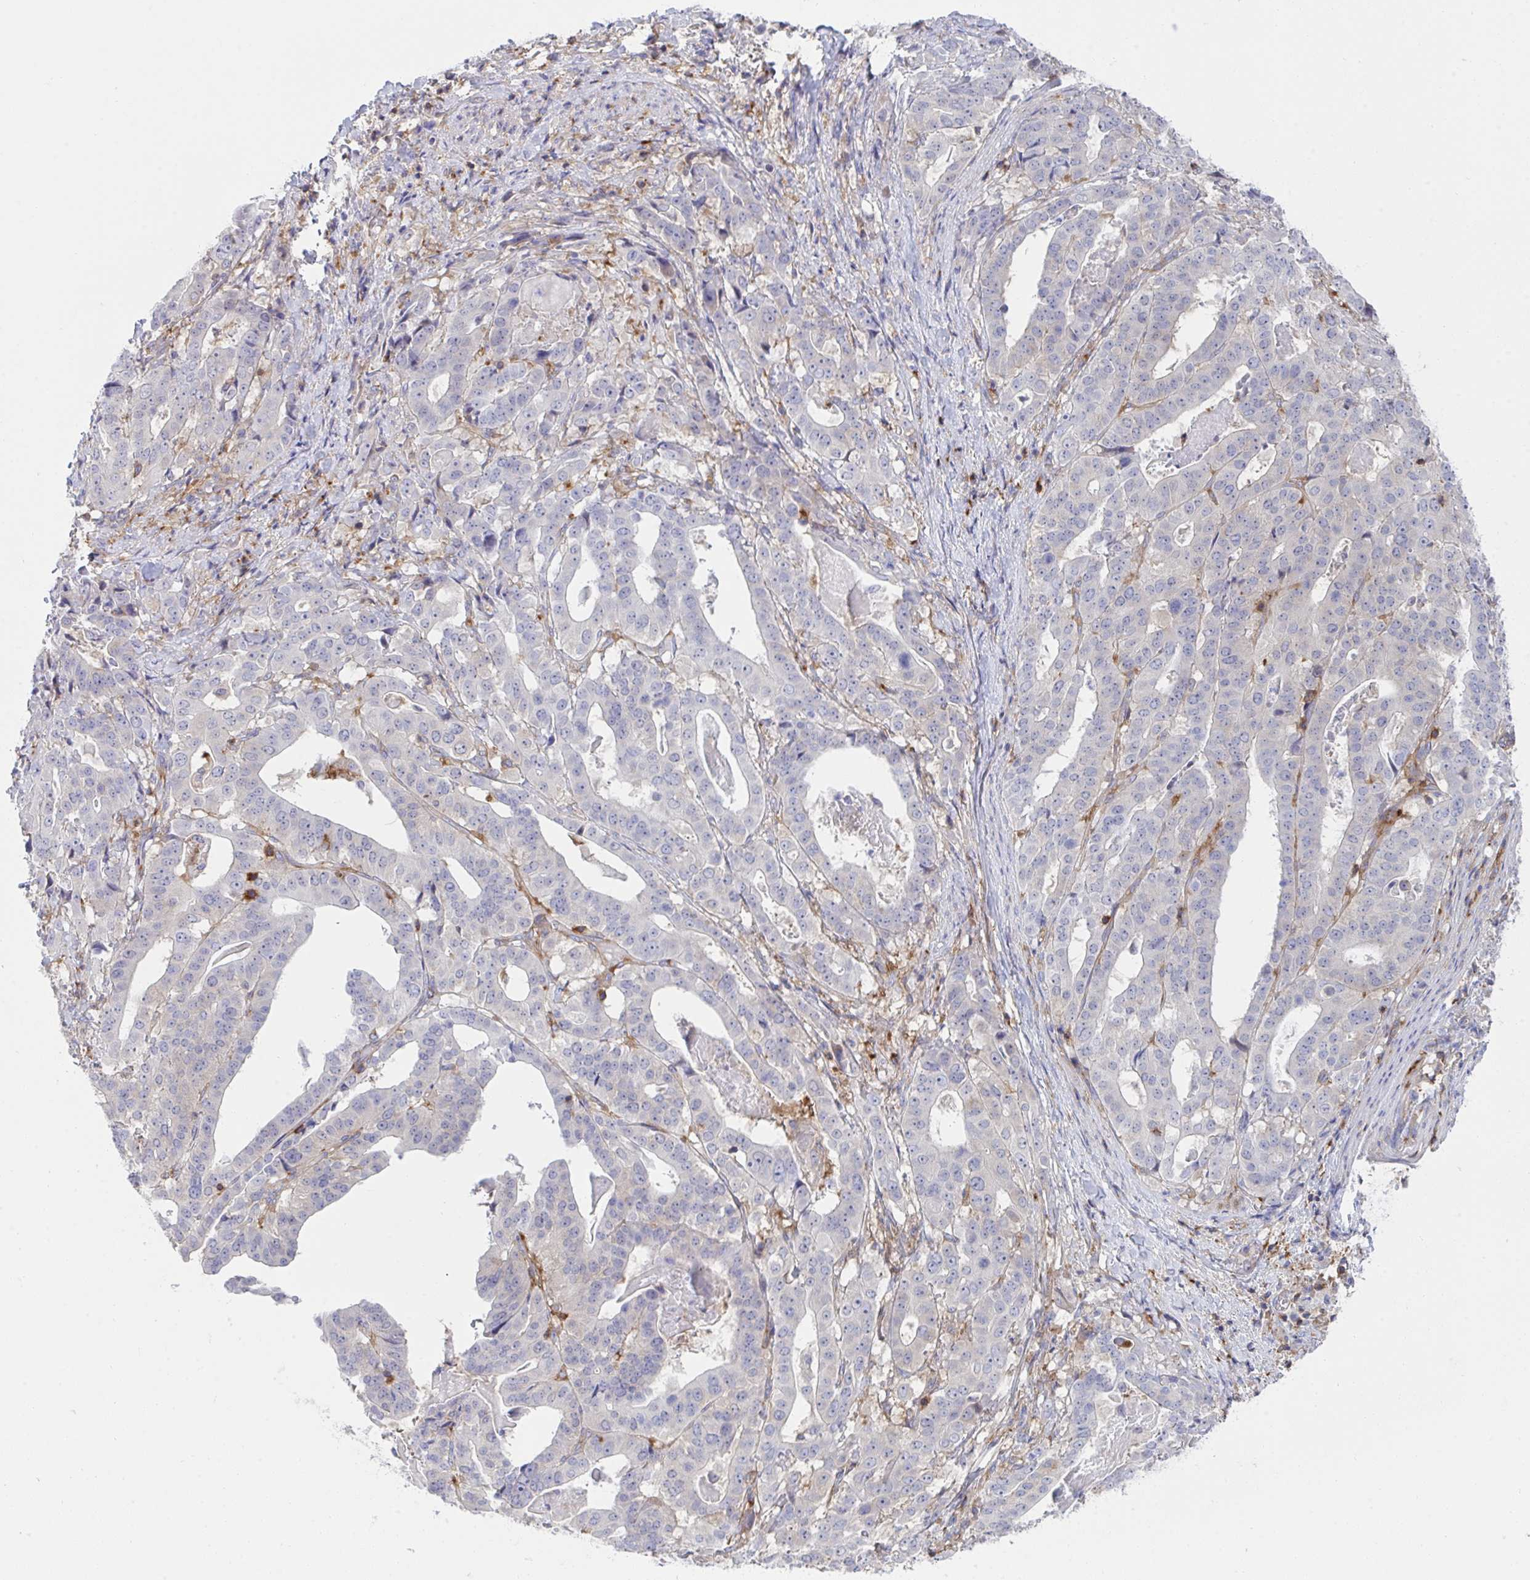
{"staining": {"intensity": "negative", "quantity": "none", "location": "none"}, "tissue": "stomach cancer", "cell_type": "Tumor cells", "image_type": "cancer", "snomed": [{"axis": "morphology", "description": "Adenocarcinoma, NOS"}, {"axis": "topography", "description": "Stomach"}], "caption": "Immunohistochemistry of adenocarcinoma (stomach) demonstrates no positivity in tumor cells.", "gene": "WNK1", "patient": {"sex": "male", "age": 48}}